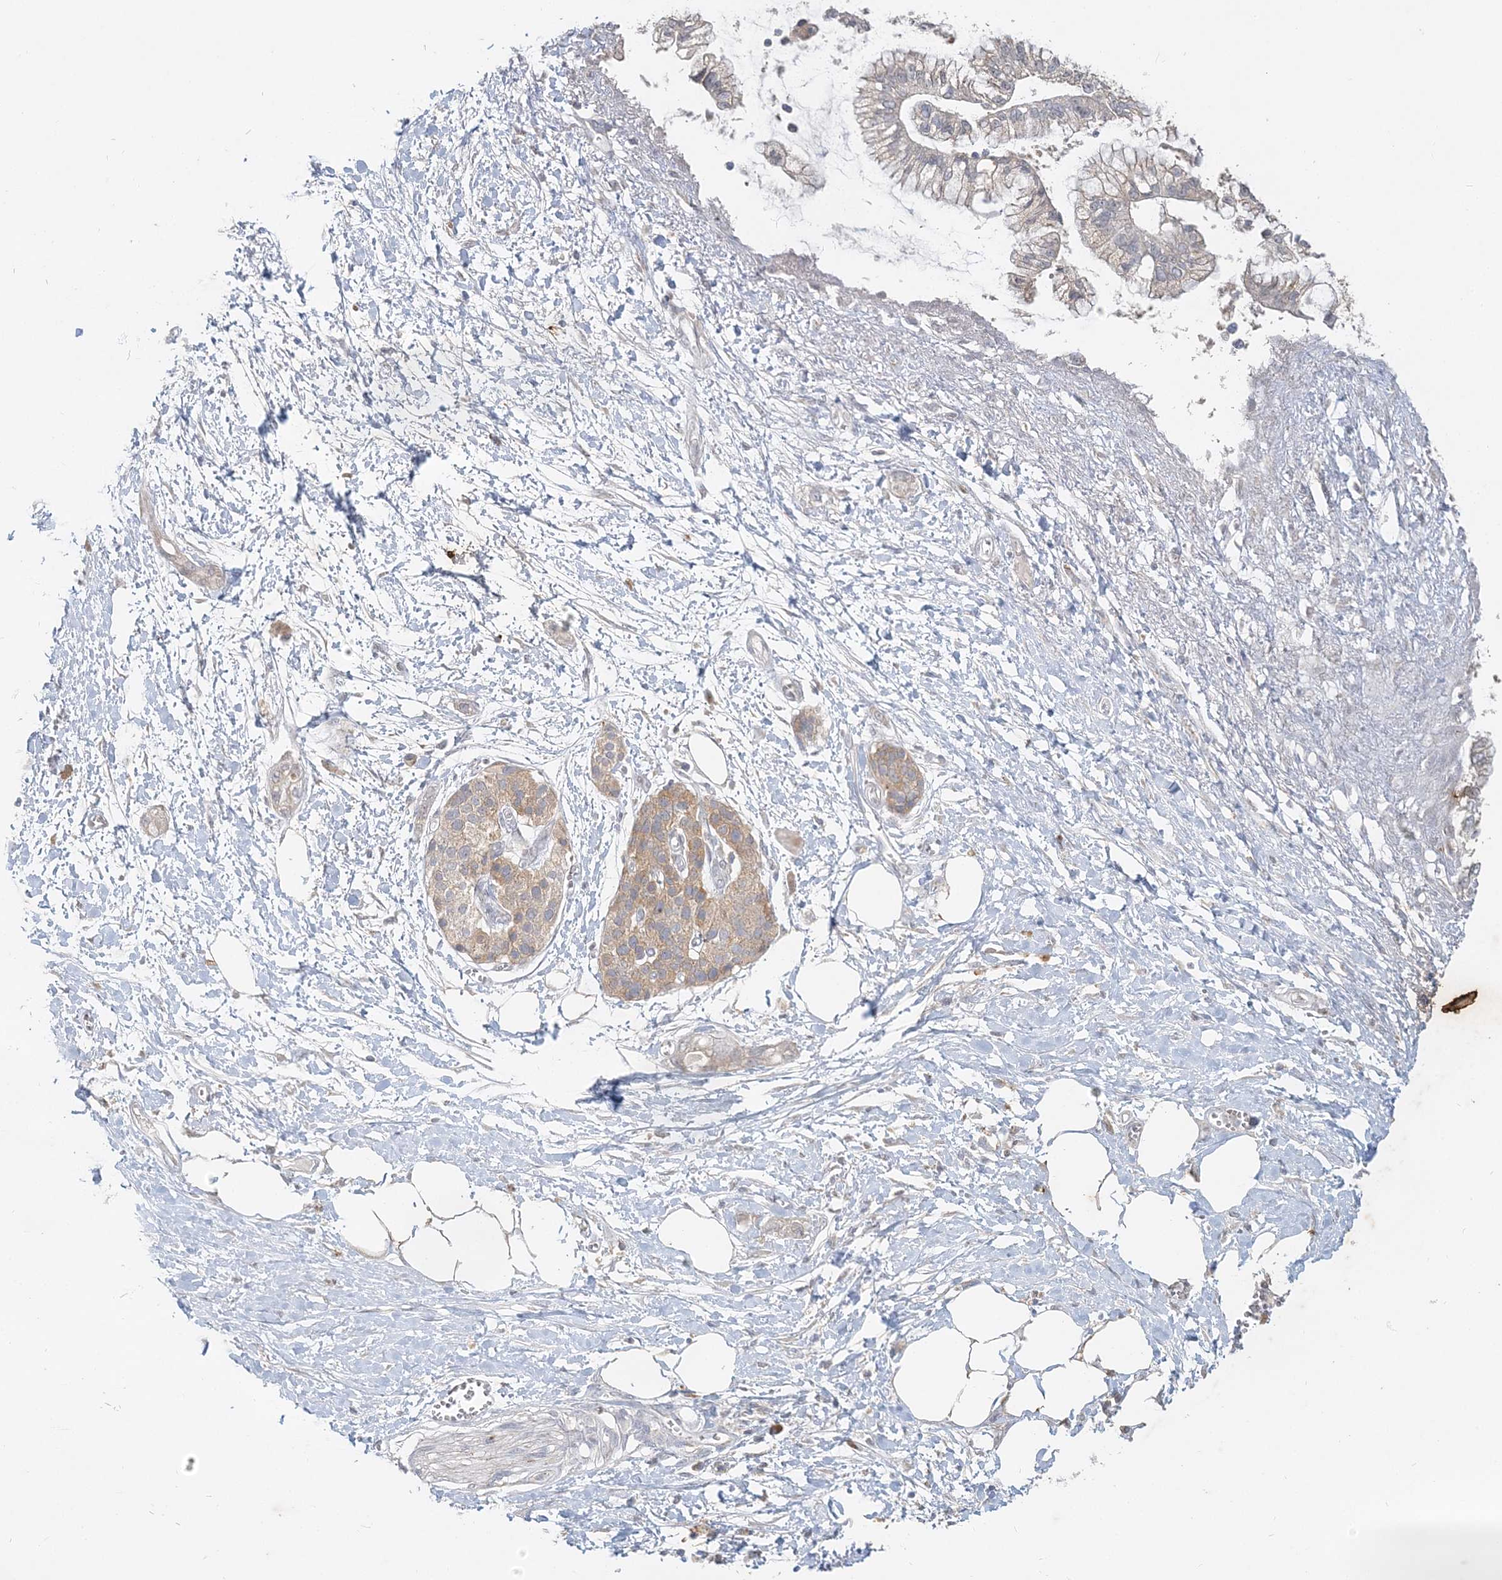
{"staining": {"intensity": "weak", "quantity": "<25%", "location": "cytoplasmic/membranous"}, "tissue": "pancreatic cancer", "cell_type": "Tumor cells", "image_type": "cancer", "snomed": [{"axis": "morphology", "description": "Adenocarcinoma, NOS"}, {"axis": "topography", "description": "Pancreas"}], "caption": "Pancreatic adenocarcinoma stained for a protein using immunohistochemistry shows no positivity tumor cells.", "gene": "RAB14", "patient": {"sex": "male", "age": 68}}